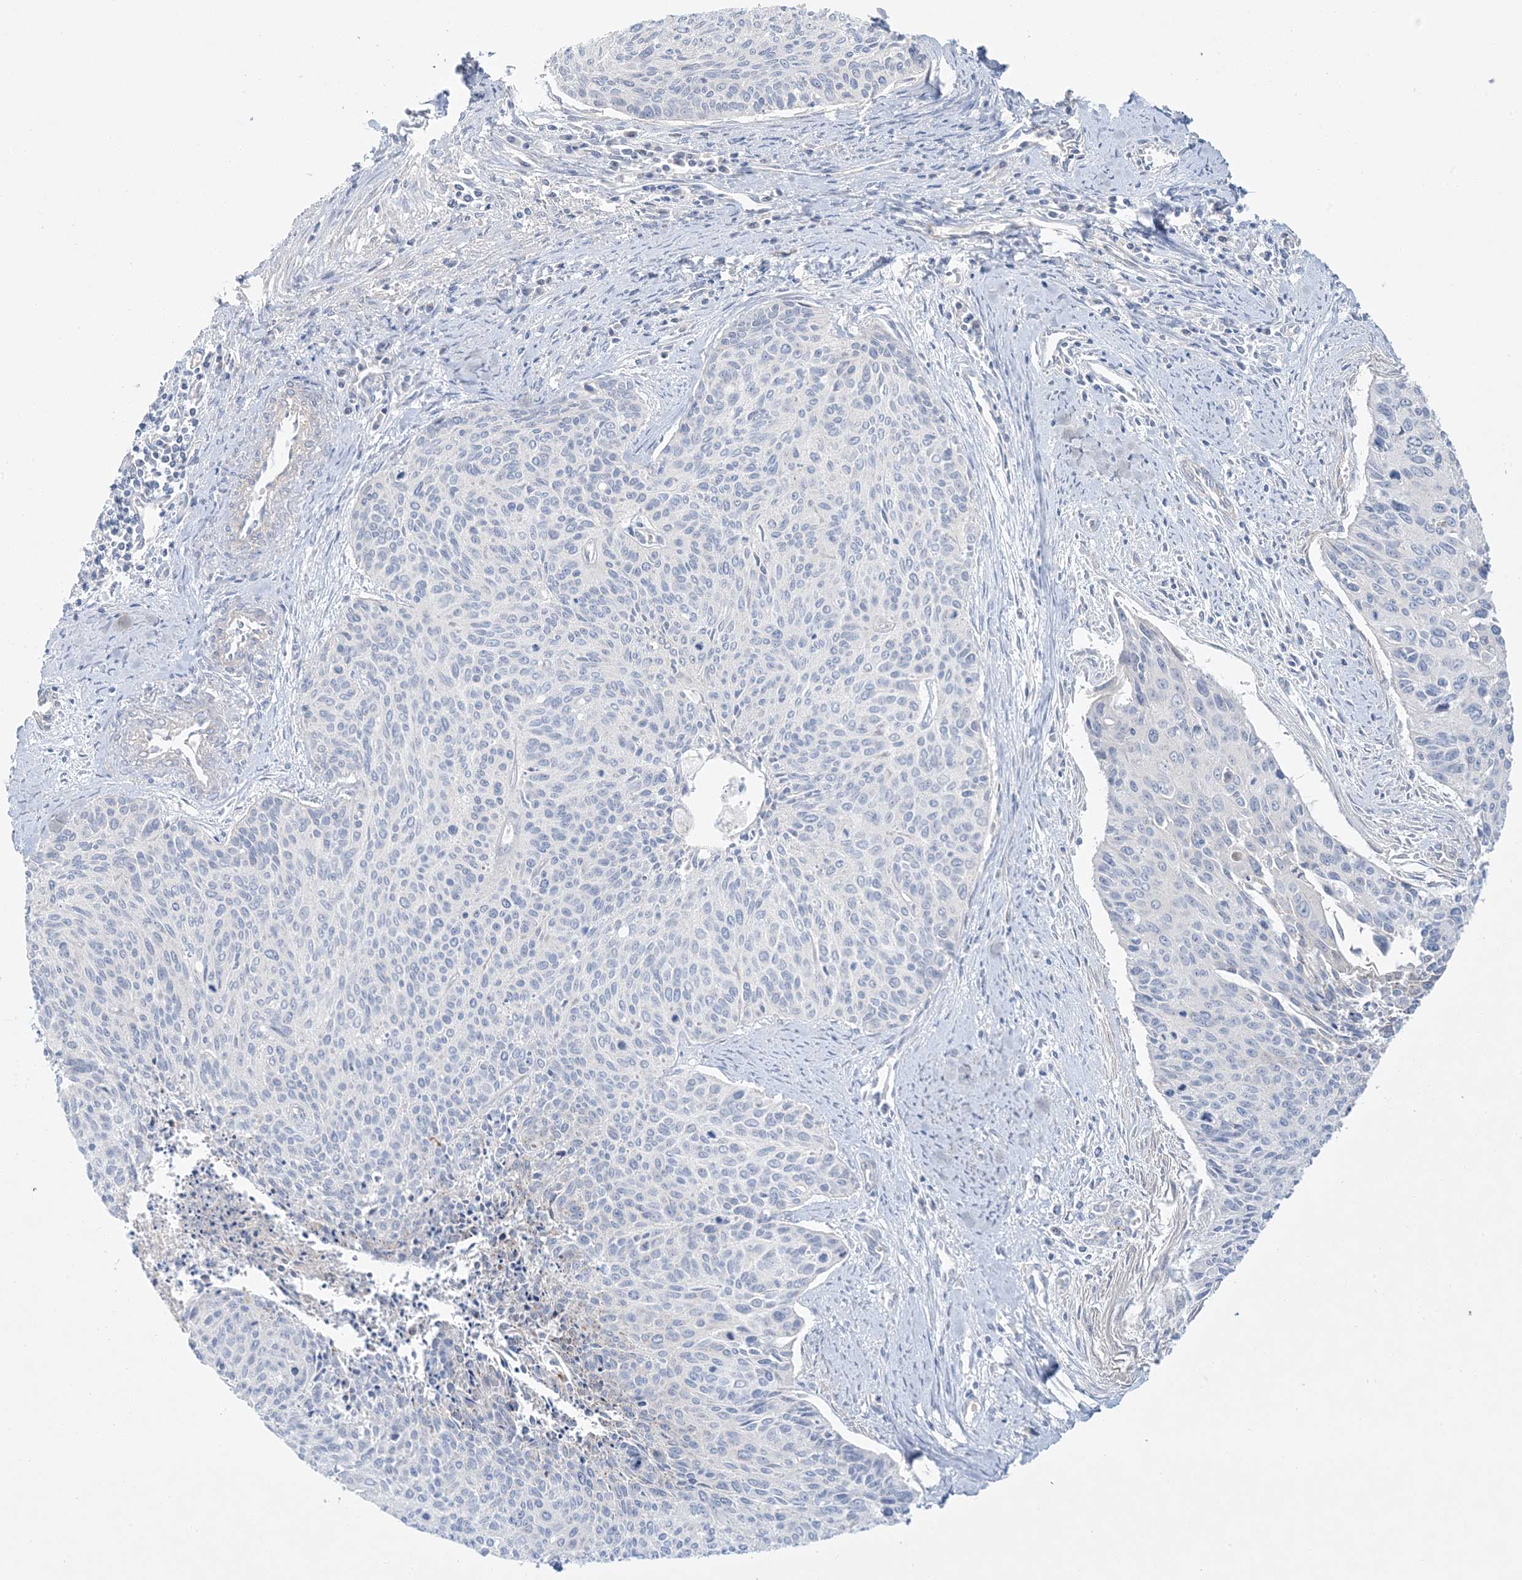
{"staining": {"intensity": "negative", "quantity": "none", "location": "none"}, "tissue": "cervical cancer", "cell_type": "Tumor cells", "image_type": "cancer", "snomed": [{"axis": "morphology", "description": "Squamous cell carcinoma, NOS"}, {"axis": "topography", "description": "Cervix"}], "caption": "Tumor cells are negative for brown protein staining in squamous cell carcinoma (cervical).", "gene": "FAM184A", "patient": {"sex": "female", "age": 55}}